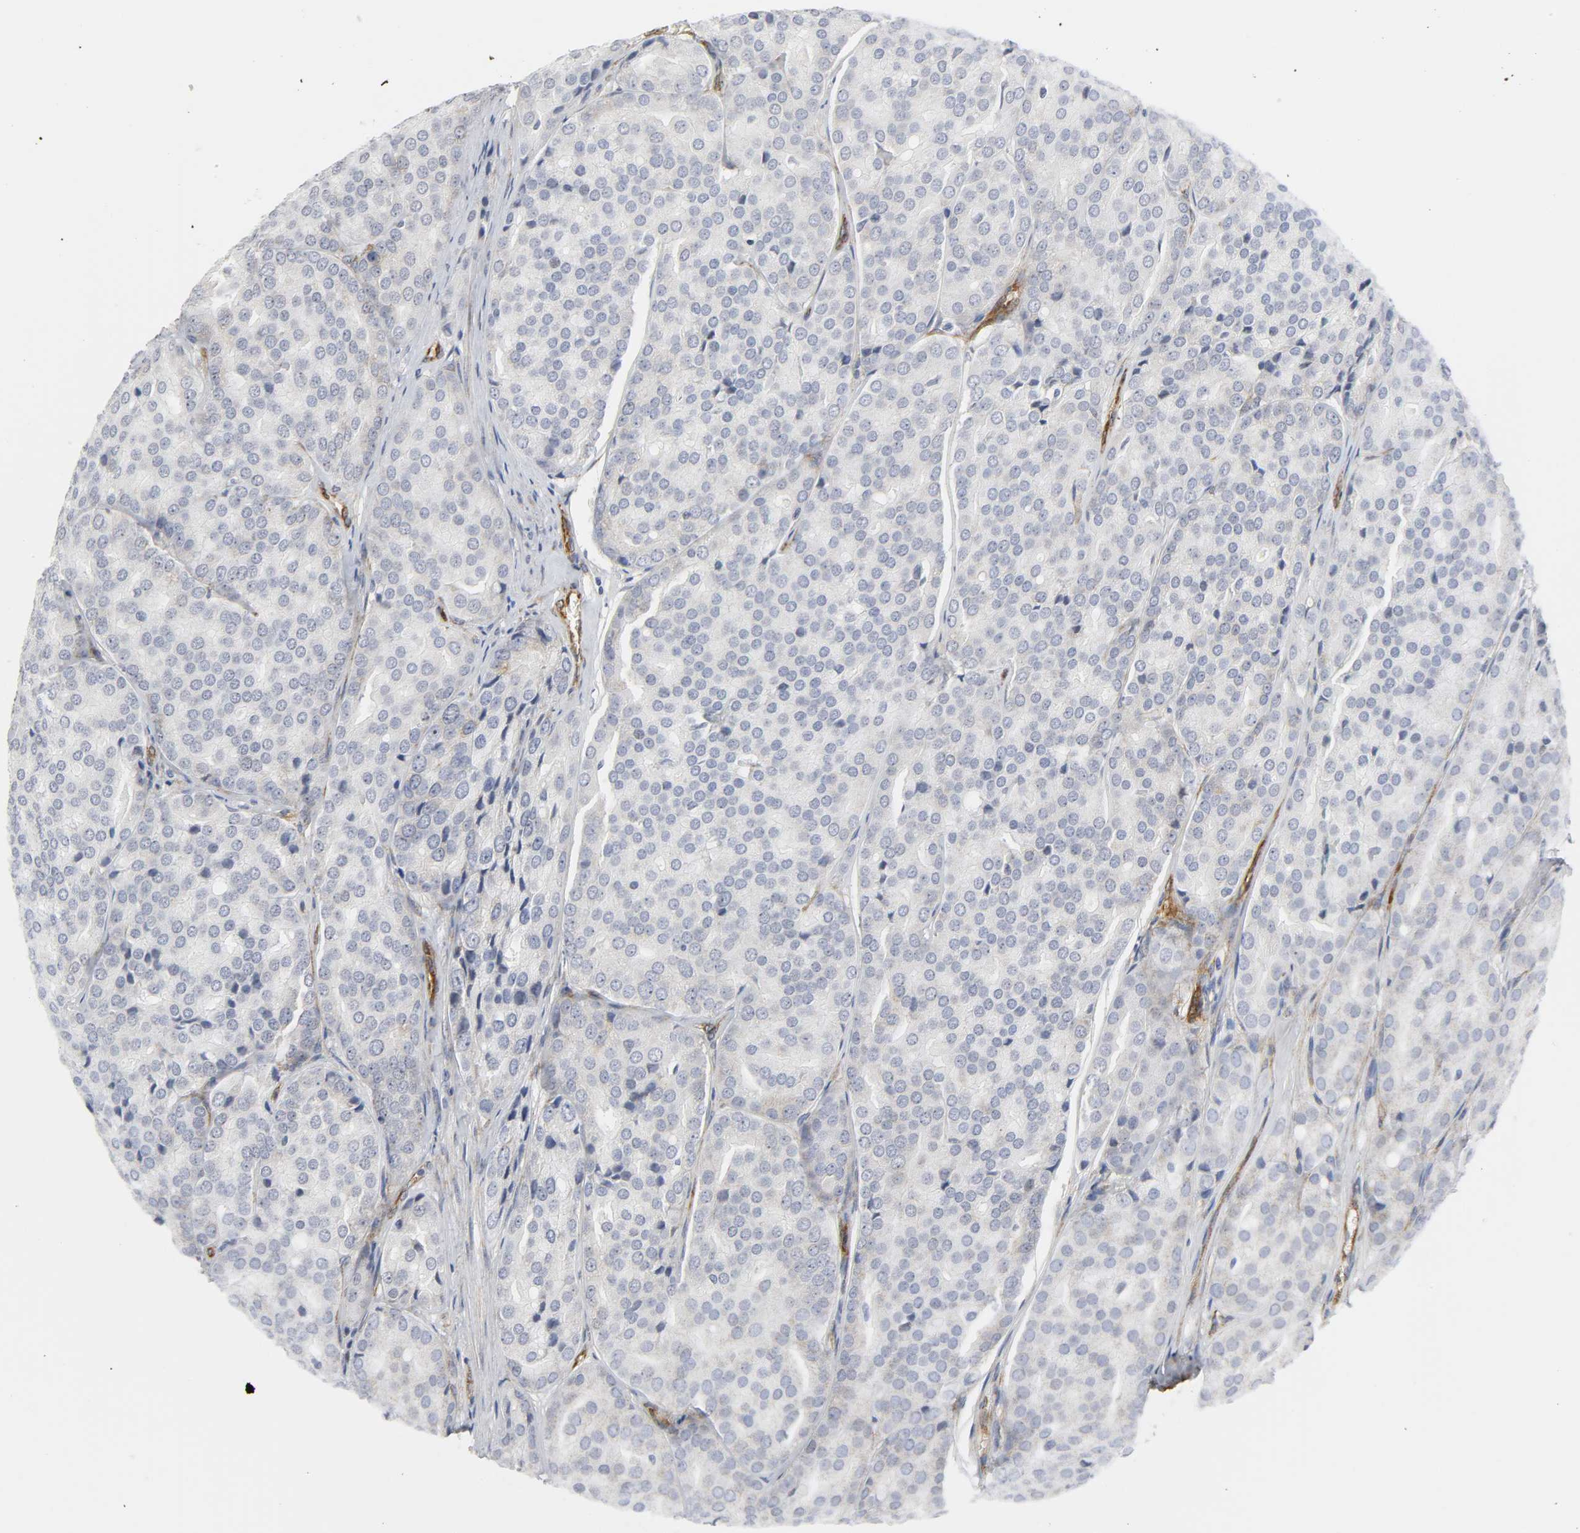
{"staining": {"intensity": "negative", "quantity": "none", "location": "none"}, "tissue": "prostate cancer", "cell_type": "Tumor cells", "image_type": "cancer", "snomed": [{"axis": "morphology", "description": "Adenocarcinoma, High grade"}, {"axis": "topography", "description": "Prostate"}], "caption": "Human high-grade adenocarcinoma (prostate) stained for a protein using immunohistochemistry (IHC) exhibits no expression in tumor cells.", "gene": "DOCK1", "patient": {"sex": "male", "age": 64}}